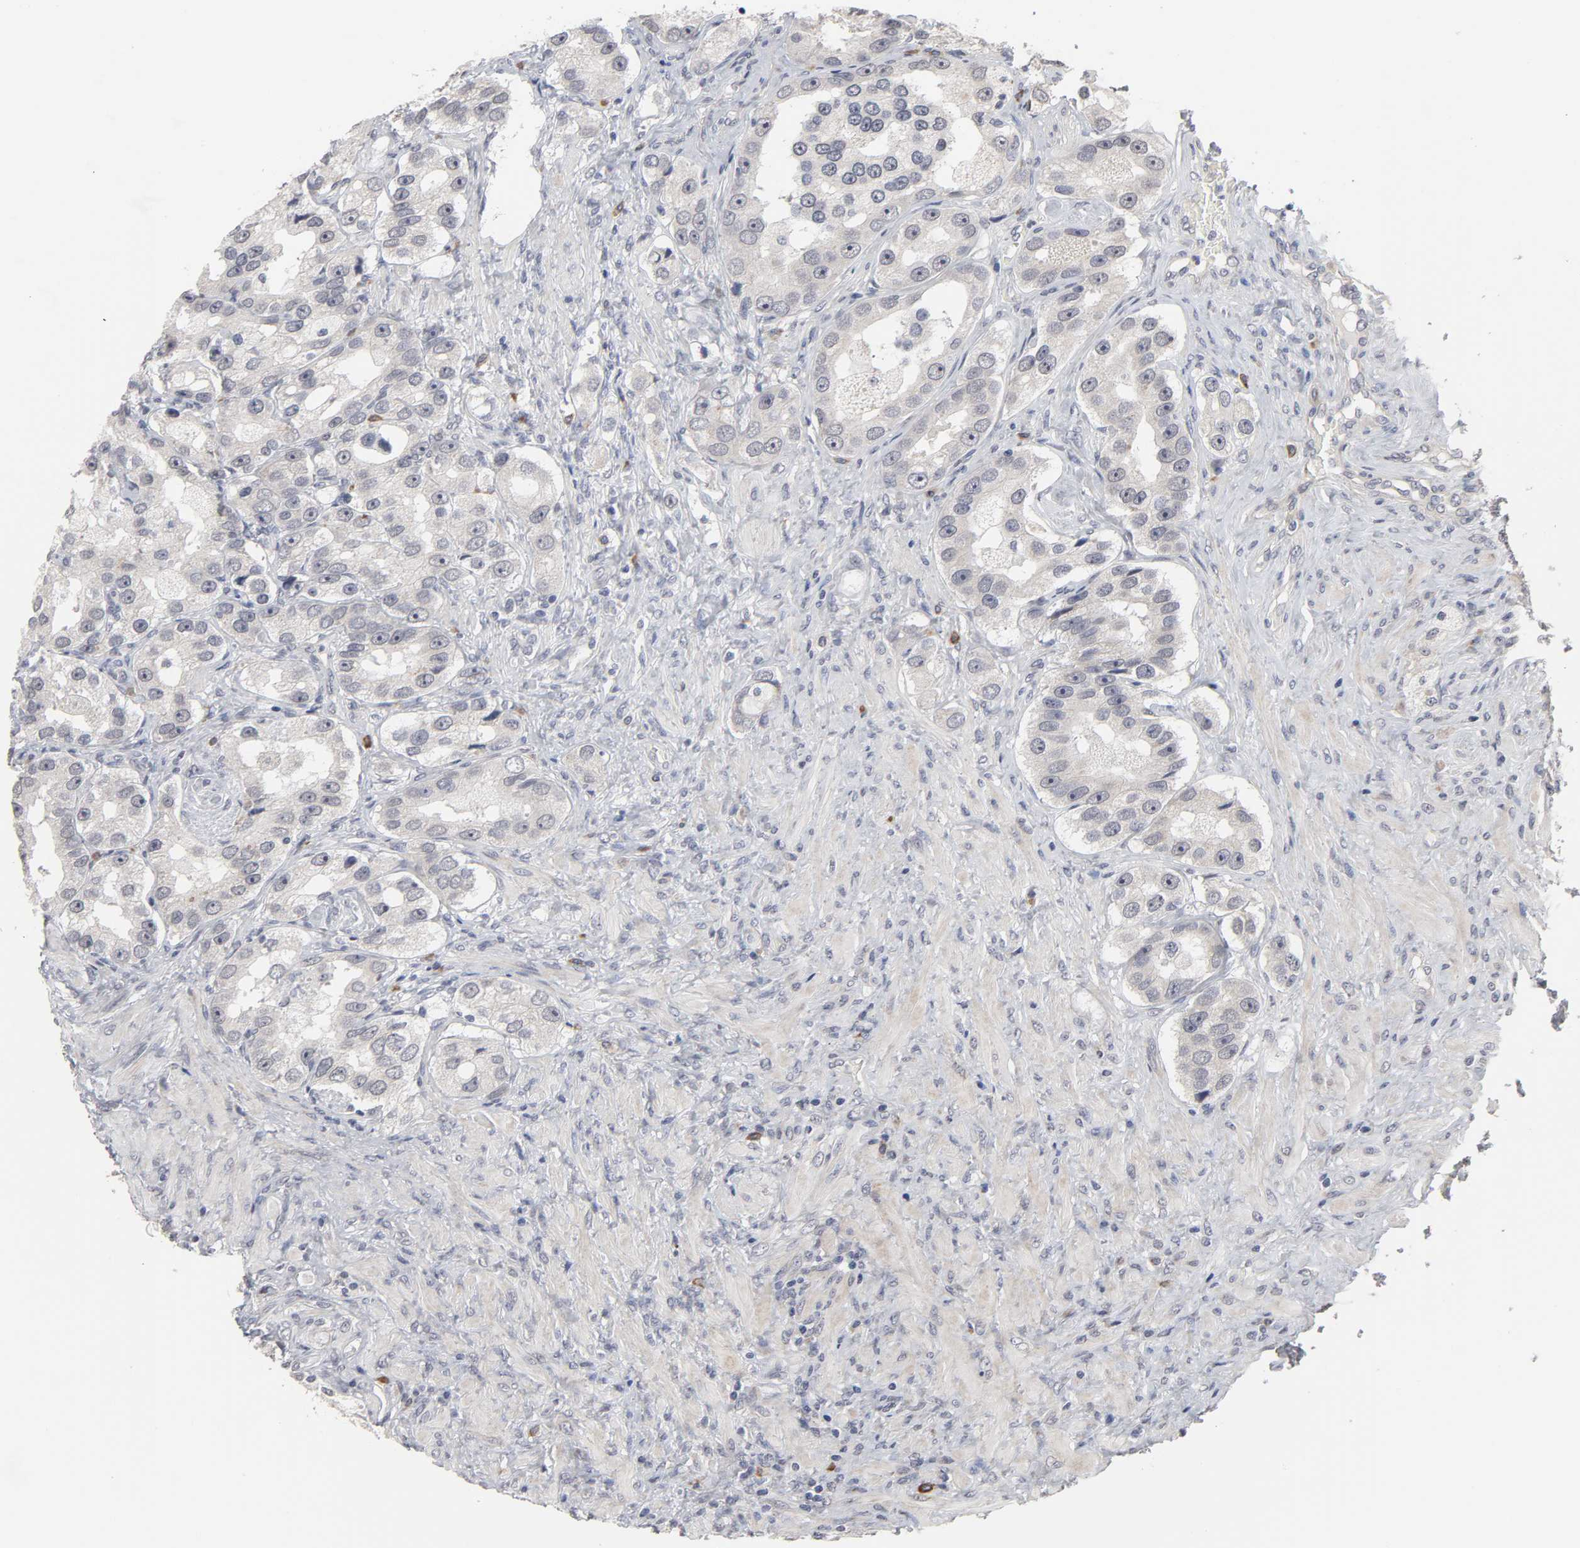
{"staining": {"intensity": "negative", "quantity": "none", "location": "none"}, "tissue": "prostate cancer", "cell_type": "Tumor cells", "image_type": "cancer", "snomed": [{"axis": "morphology", "description": "Adenocarcinoma, High grade"}, {"axis": "topography", "description": "Prostate"}], "caption": "This is an IHC photomicrograph of prostate adenocarcinoma (high-grade). There is no expression in tumor cells.", "gene": "HNF4A", "patient": {"sex": "male", "age": 63}}